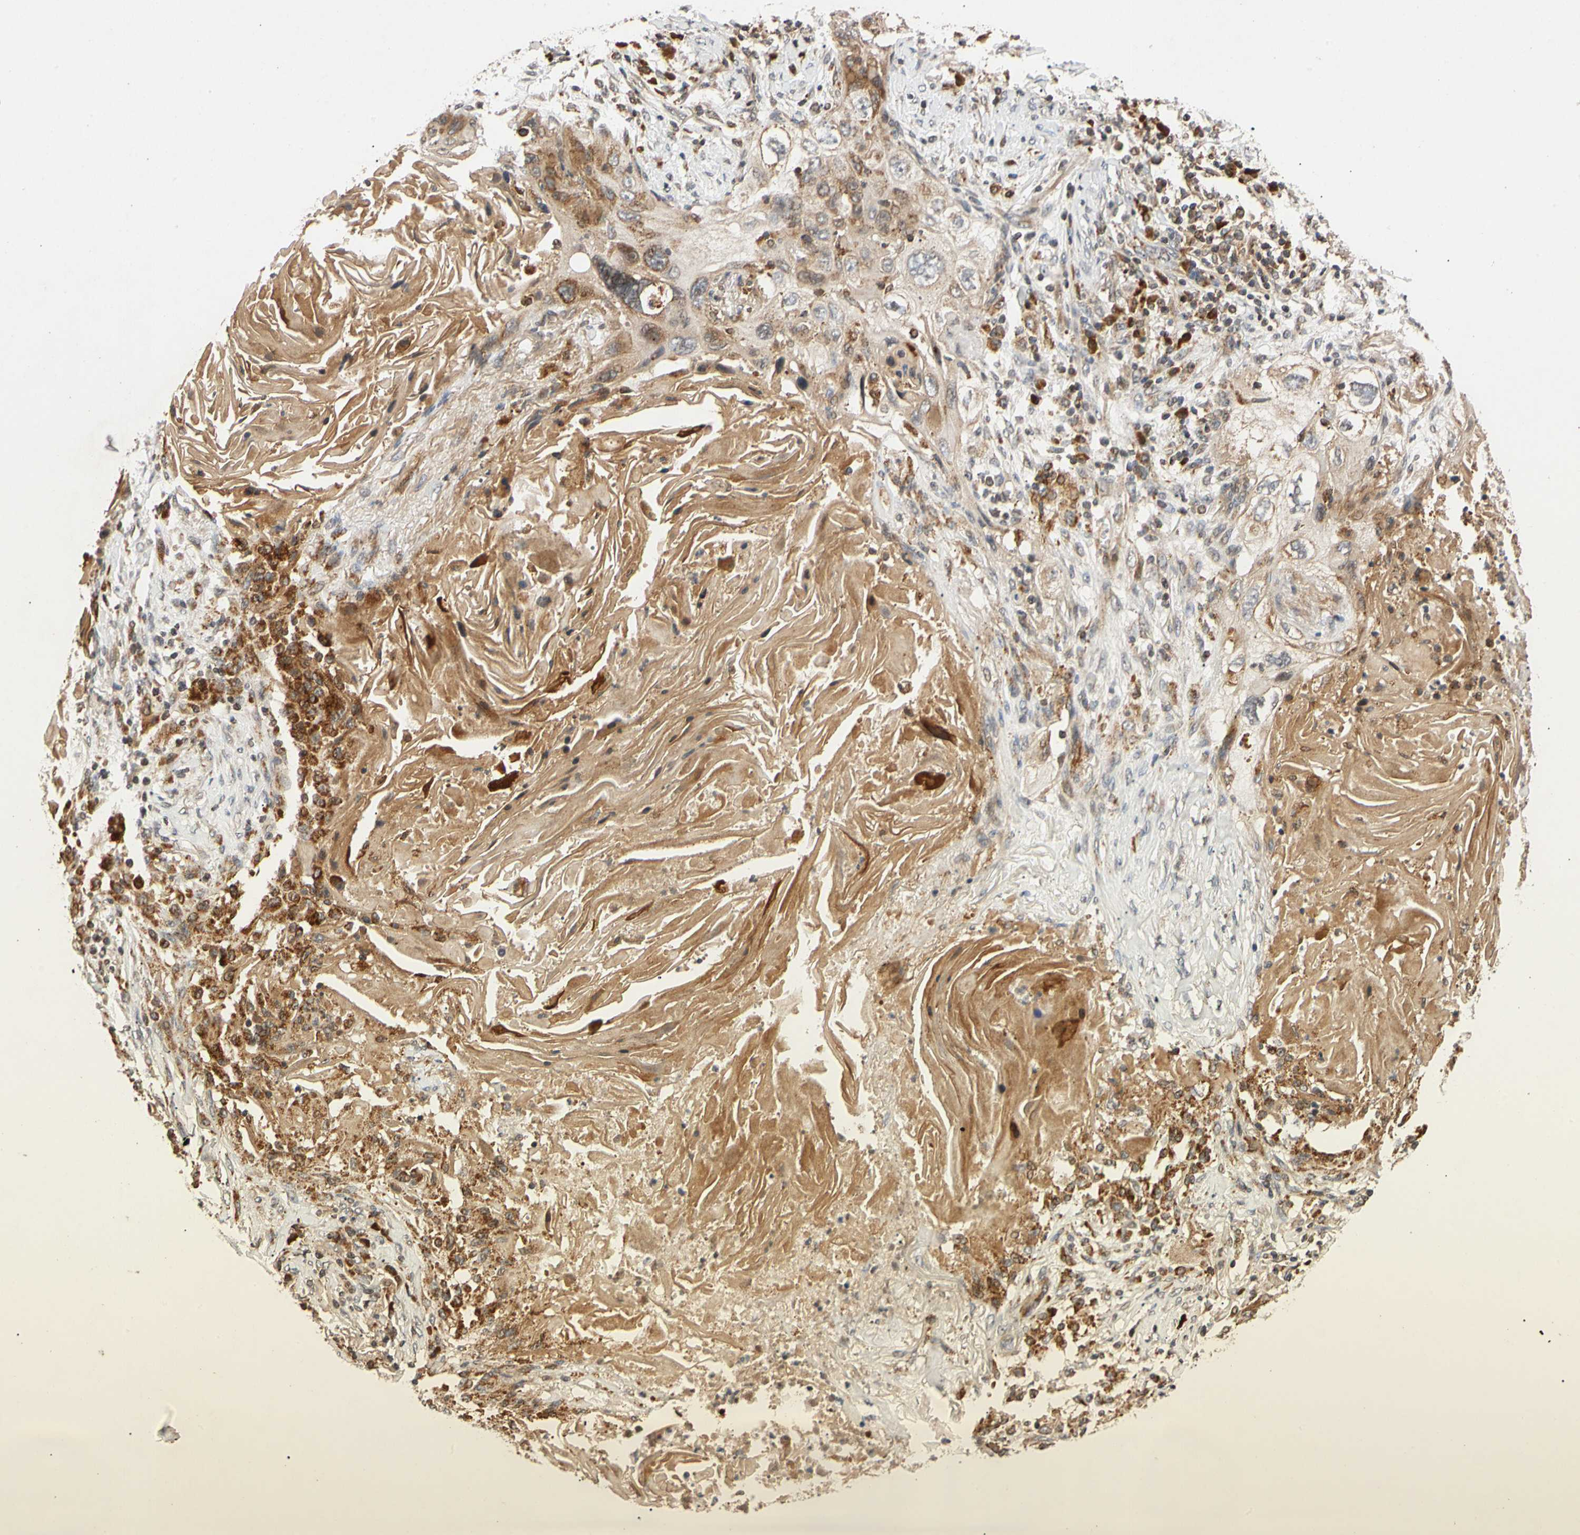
{"staining": {"intensity": "moderate", "quantity": ">75%", "location": "cytoplasmic/membranous"}, "tissue": "lung cancer", "cell_type": "Tumor cells", "image_type": "cancer", "snomed": [{"axis": "morphology", "description": "Squamous cell carcinoma, NOS"}, {"axis": "topography", "description": "Lung"}], "caption": "DAB immunohistochemical staining of lung cancer (squamous cell carcinoma) displays moderate cytoplasmic/membranous protein positivity in approximately >75% of tumor cells. The staining was performed using DAB (3,3'-diaminobenzidine) to visualize the protein expression in brown, while the nuclei were stained in blue with hematoxylin (Magnification: 20x).", "gene": "MRPS22", "patient": {"sex": "female", "age": 67}}